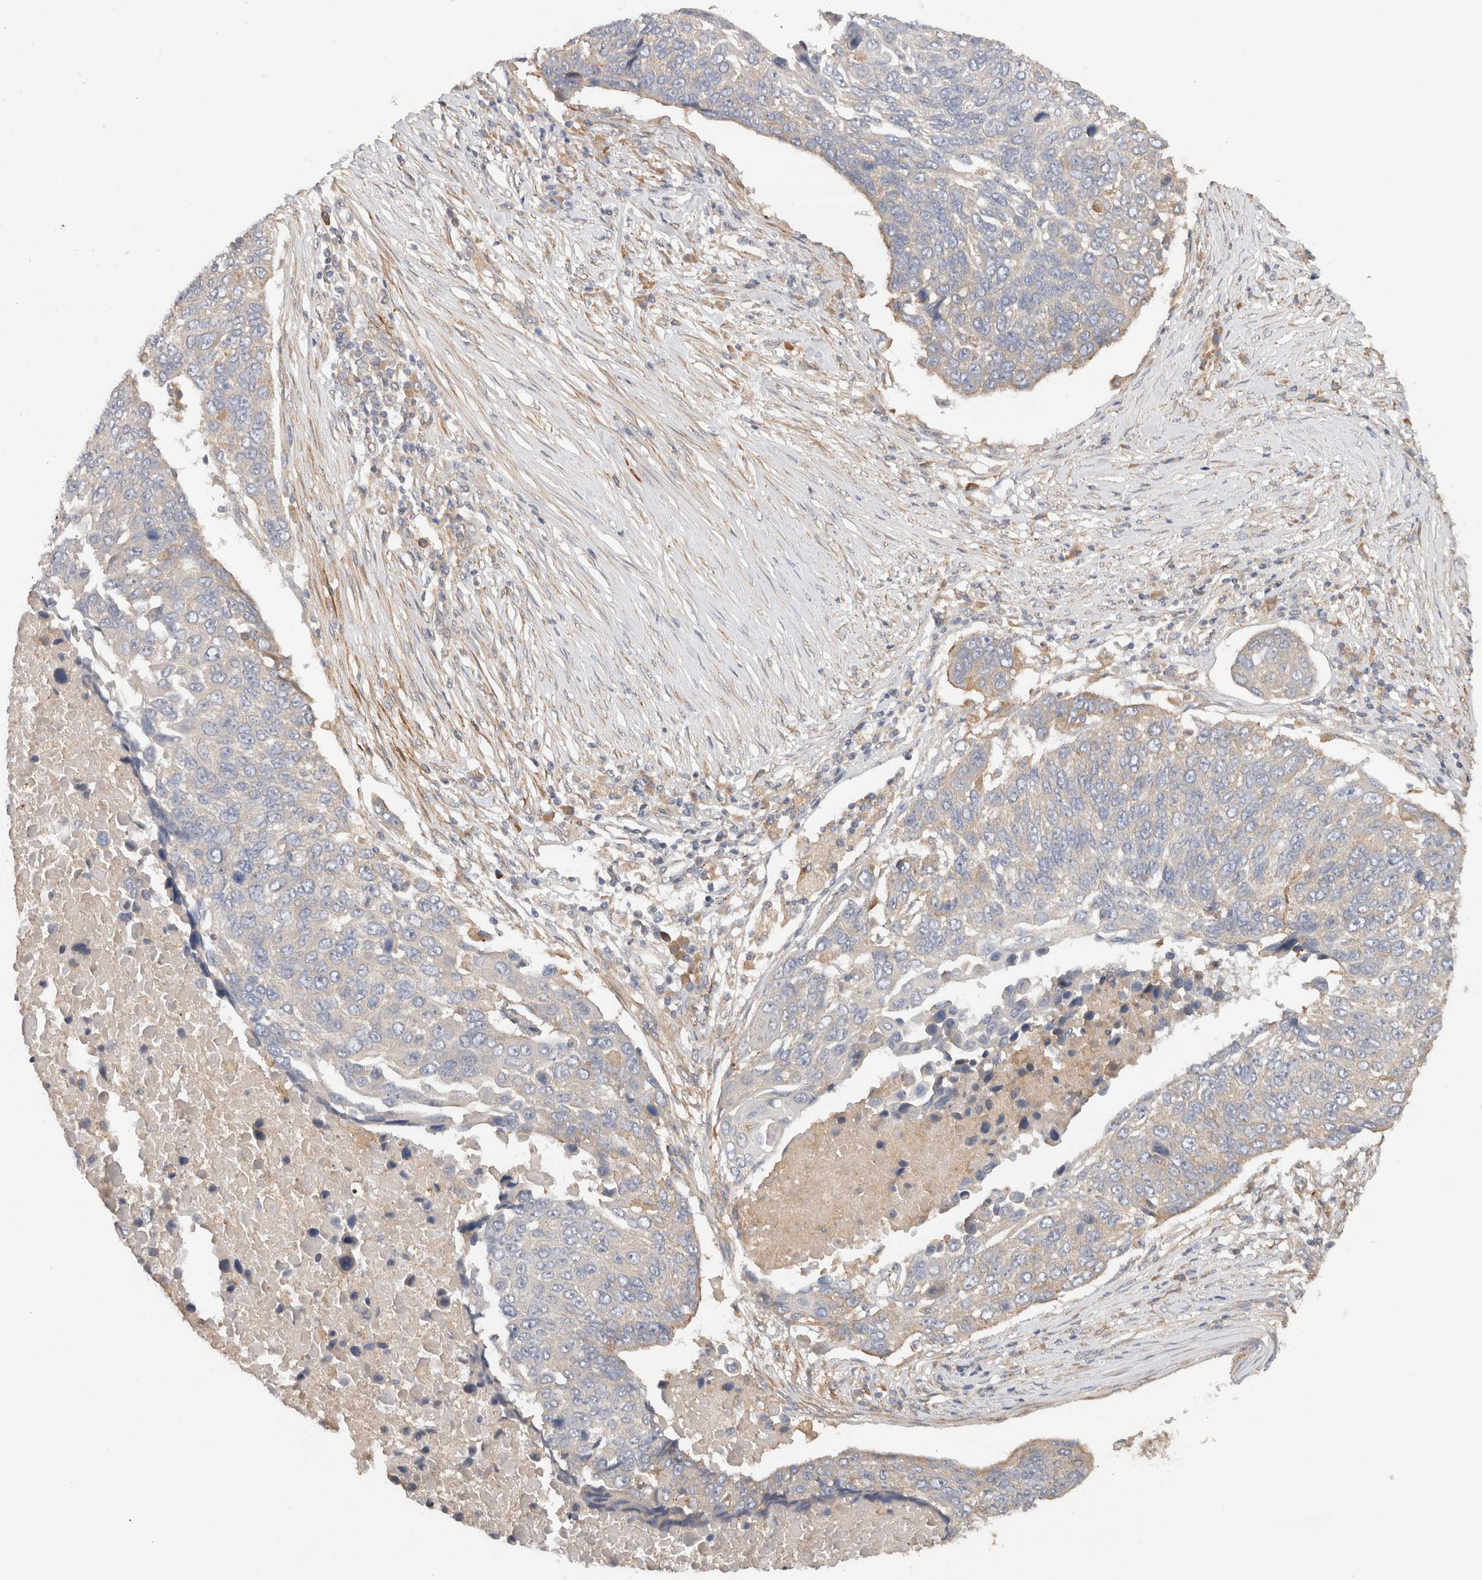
{"staining": {"intensity": "negative", "quantity": "none", "location": "none"}, "tissue": "lung cancer", "cell_type": "Tumor cells", "image_type": "cancer", "snomed": [{"axis": "morphology", "description": "Squamous cell carcinoma, NOS"}, {"axis": "topography", "description": "Lung"}], "caption": "High power microscopy image of an immunohistochemistry (IHC) photomicrograph of lung cancer, revealing no significant expression in tumor cells. (Brightfield microscopy of DAB IHC at high magnification).", "gene": "SGK3", "patient": {"sex": "male", "age": 66}}